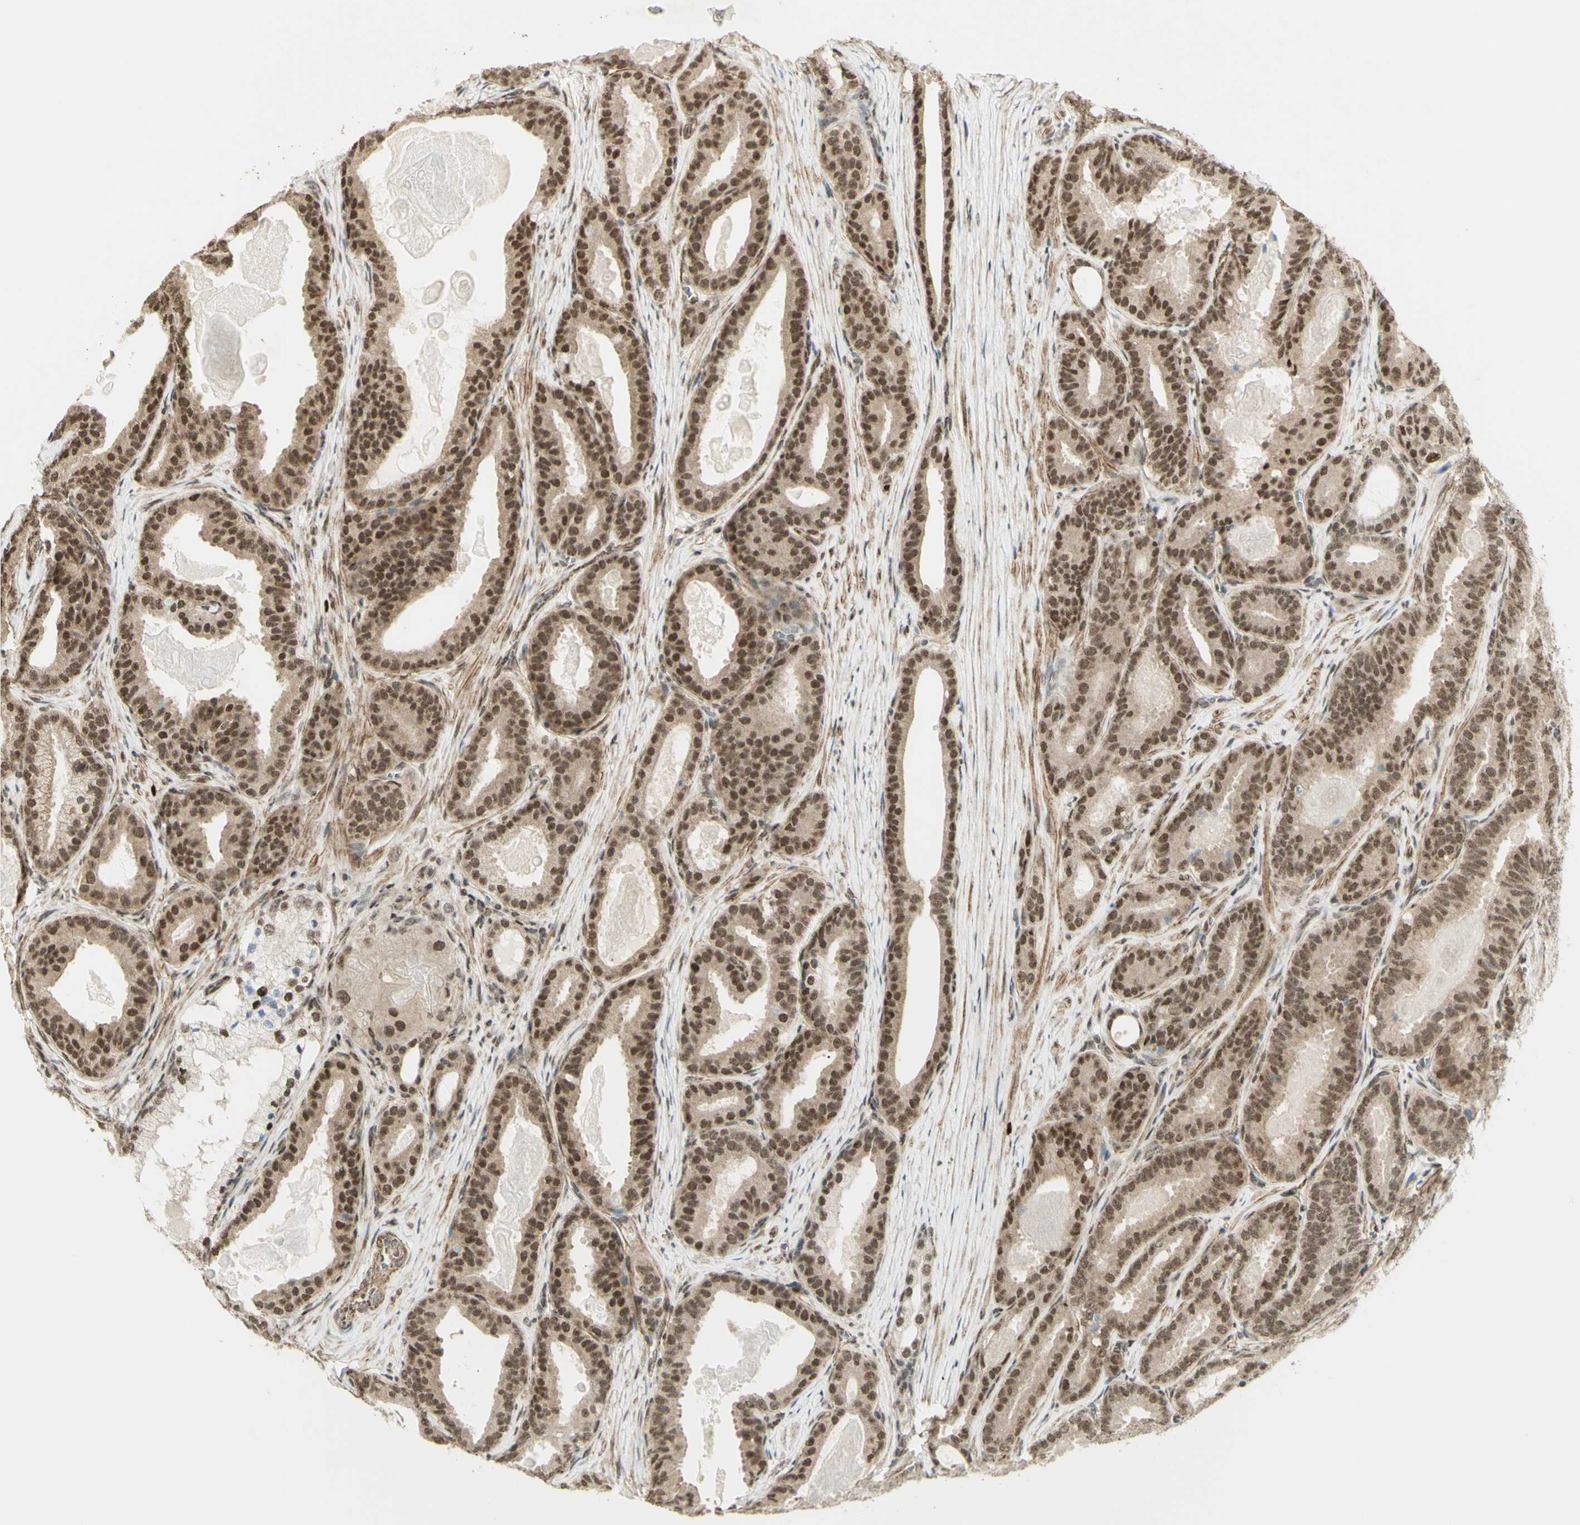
{"staining": {"intensity": "moderate", "quantity": ">75%", "location": "nuclear"}, "tissue": "prostate cancer", "cell_type": "Tumor cells", "image_type": "cancer", "snomed": [{"axis": "morphology", "description": "Adenocarcinoma, High grade"}, {"axis": "topography", "description": "Prostate"}], "caption": "Immunohistochemical staining of prostate cancer exhibits moderate nuclear protein positivity in about >75% of tumor cells.", "gene": "ZMYM6", "patient": {"sex": "male", "age": 60}}